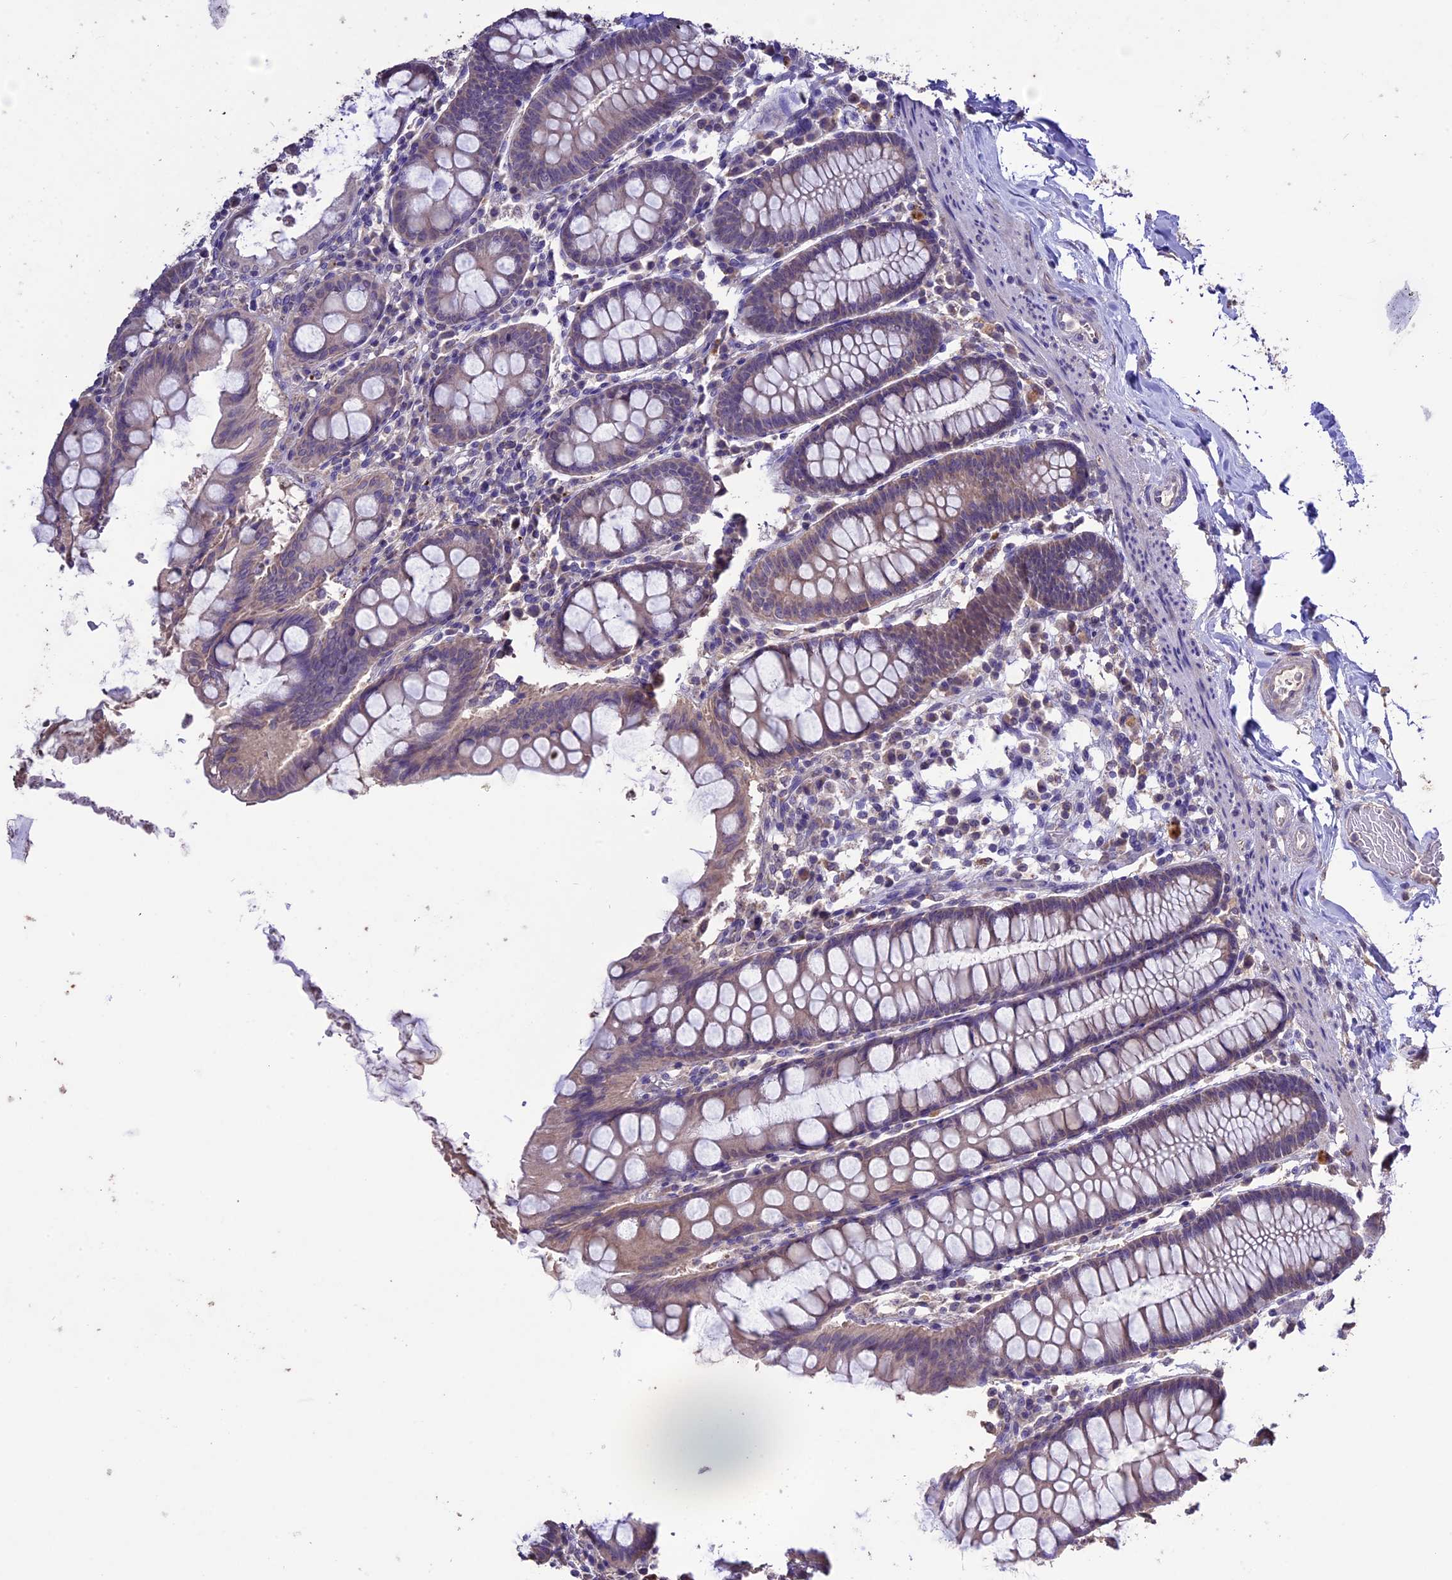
{"staining": {"intensity": "weak", "quantity": "25%-75%", "location": "cytoplasmic/membranous"}, "tissue": "colon", "cell_type": "Endothelial cells", "image_type": "normal", "snomed": [{"axis": "morphology", "description": "Normal tissue, NOS"}, {"axis": "topography", "description": "Colon"}], "caption": "Protein staining of benign colon exhibits weak cytoplasmic/membranous expression in approximately 25%-75% of endothelial cells. The staining was performed using DAB (3,3'-diaminobenzidine), with brown indicating positive protein expression. Nuclei are stained blue with hematoxylin.", "gene": "DIS3L", "patient": {"sex": "female", "age": 79}}